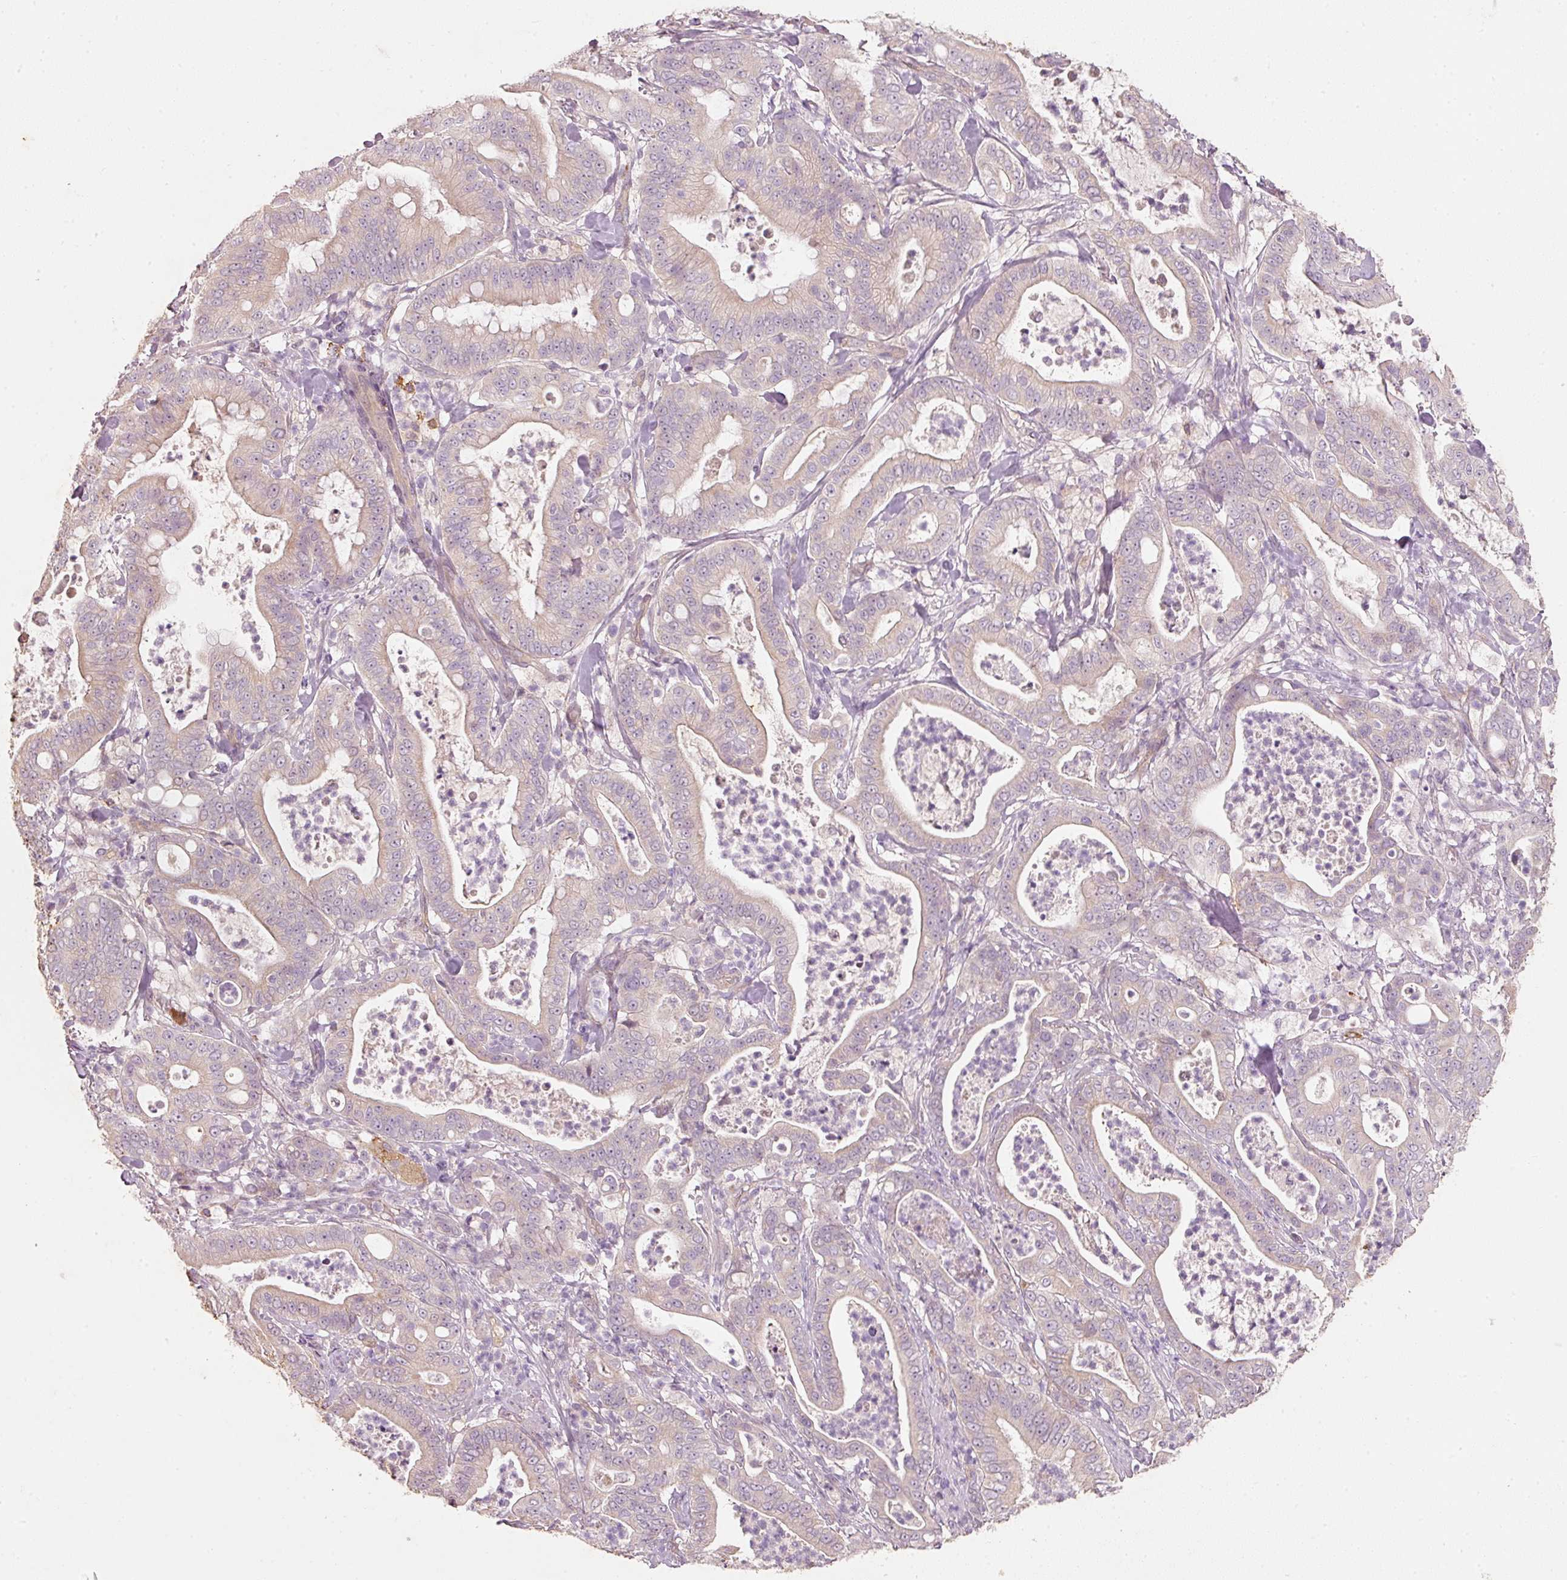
{"staining": {"intensity": "weak", "quantity": "<25%", "location": "cytoplasmic/membranous"}, "tissue": "pancreatic cancer", "cell_type": "Tumor cells", "image_type": "cancer", "snomed": [{"axis": "morphology", "description": "Adenocarcinoma, NOS"}, {"axis": "topography", "description": "Pancreas"}], "caption": "Tumor cells show no significant protein positivity in pancreatic cancer. The staining is performed using DAB brown chromogen with nuclei counter-stained in using hematoxylin.", "gene": "RGL2", "patient": {"sex": "male", "age": 71}}